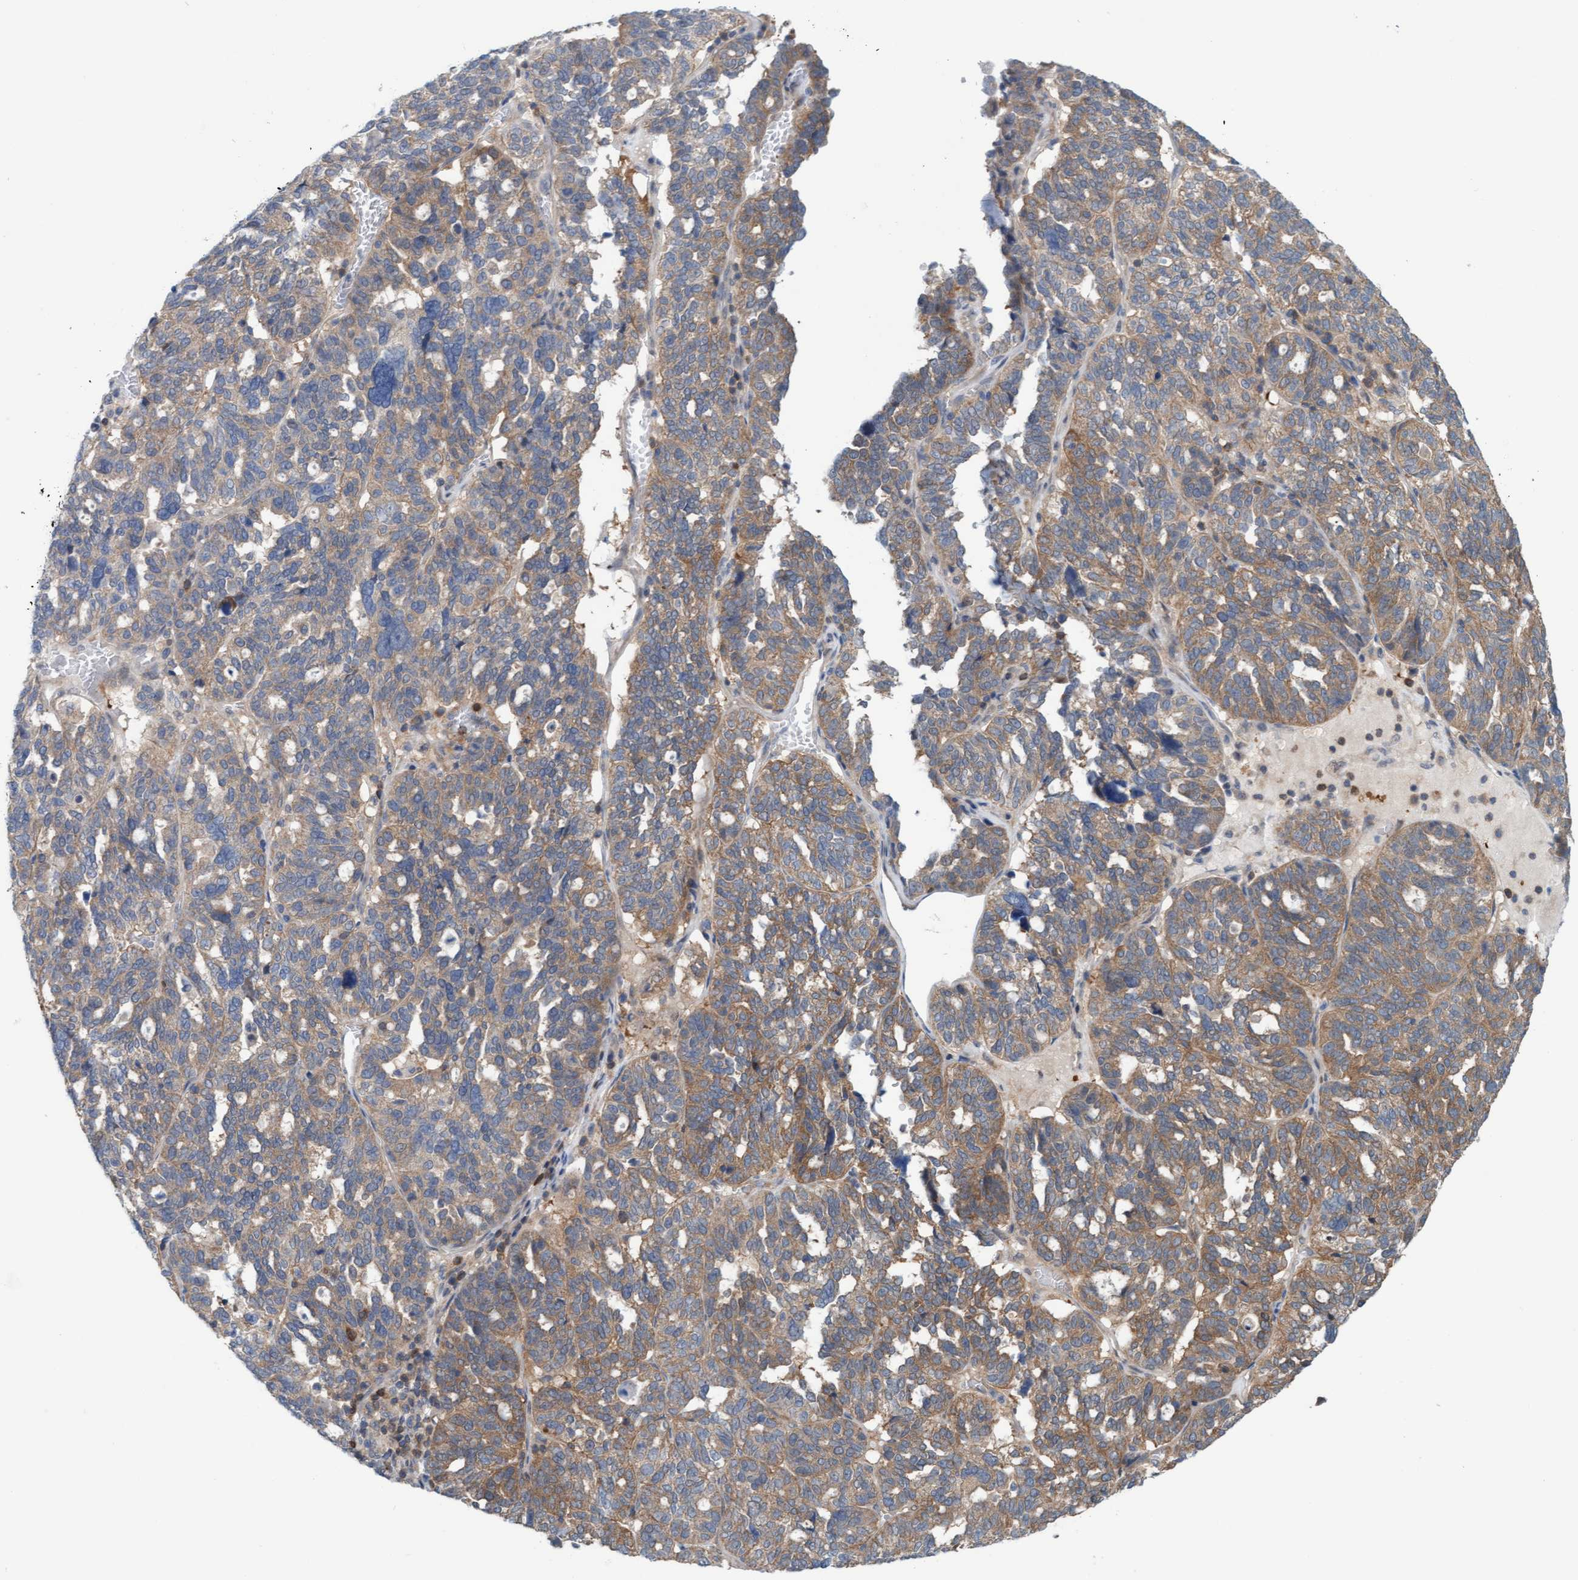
{"staining": {"intensity": "moderate", "quantity": ">75%", "location": "cytoplasmic/membranous"}, "tissue": "ovarian cancer", "cell_type": "Tumor cells", "image_type": "cancer", "snomed": [{"axis": "morphology", "description": "Cystadenocarcinoma, serous, NOS"}, {"axis": "topography", "description": "Ovary"}], "caption": "Ovarian serous cystadenocarcinoma stained for a protein (brown) displays moderate cytoplasmic/membranous positive expression in about >75% of tumor cells.", "gene": "KLHL25", "patient": {"sex": "female", "age": 59}}